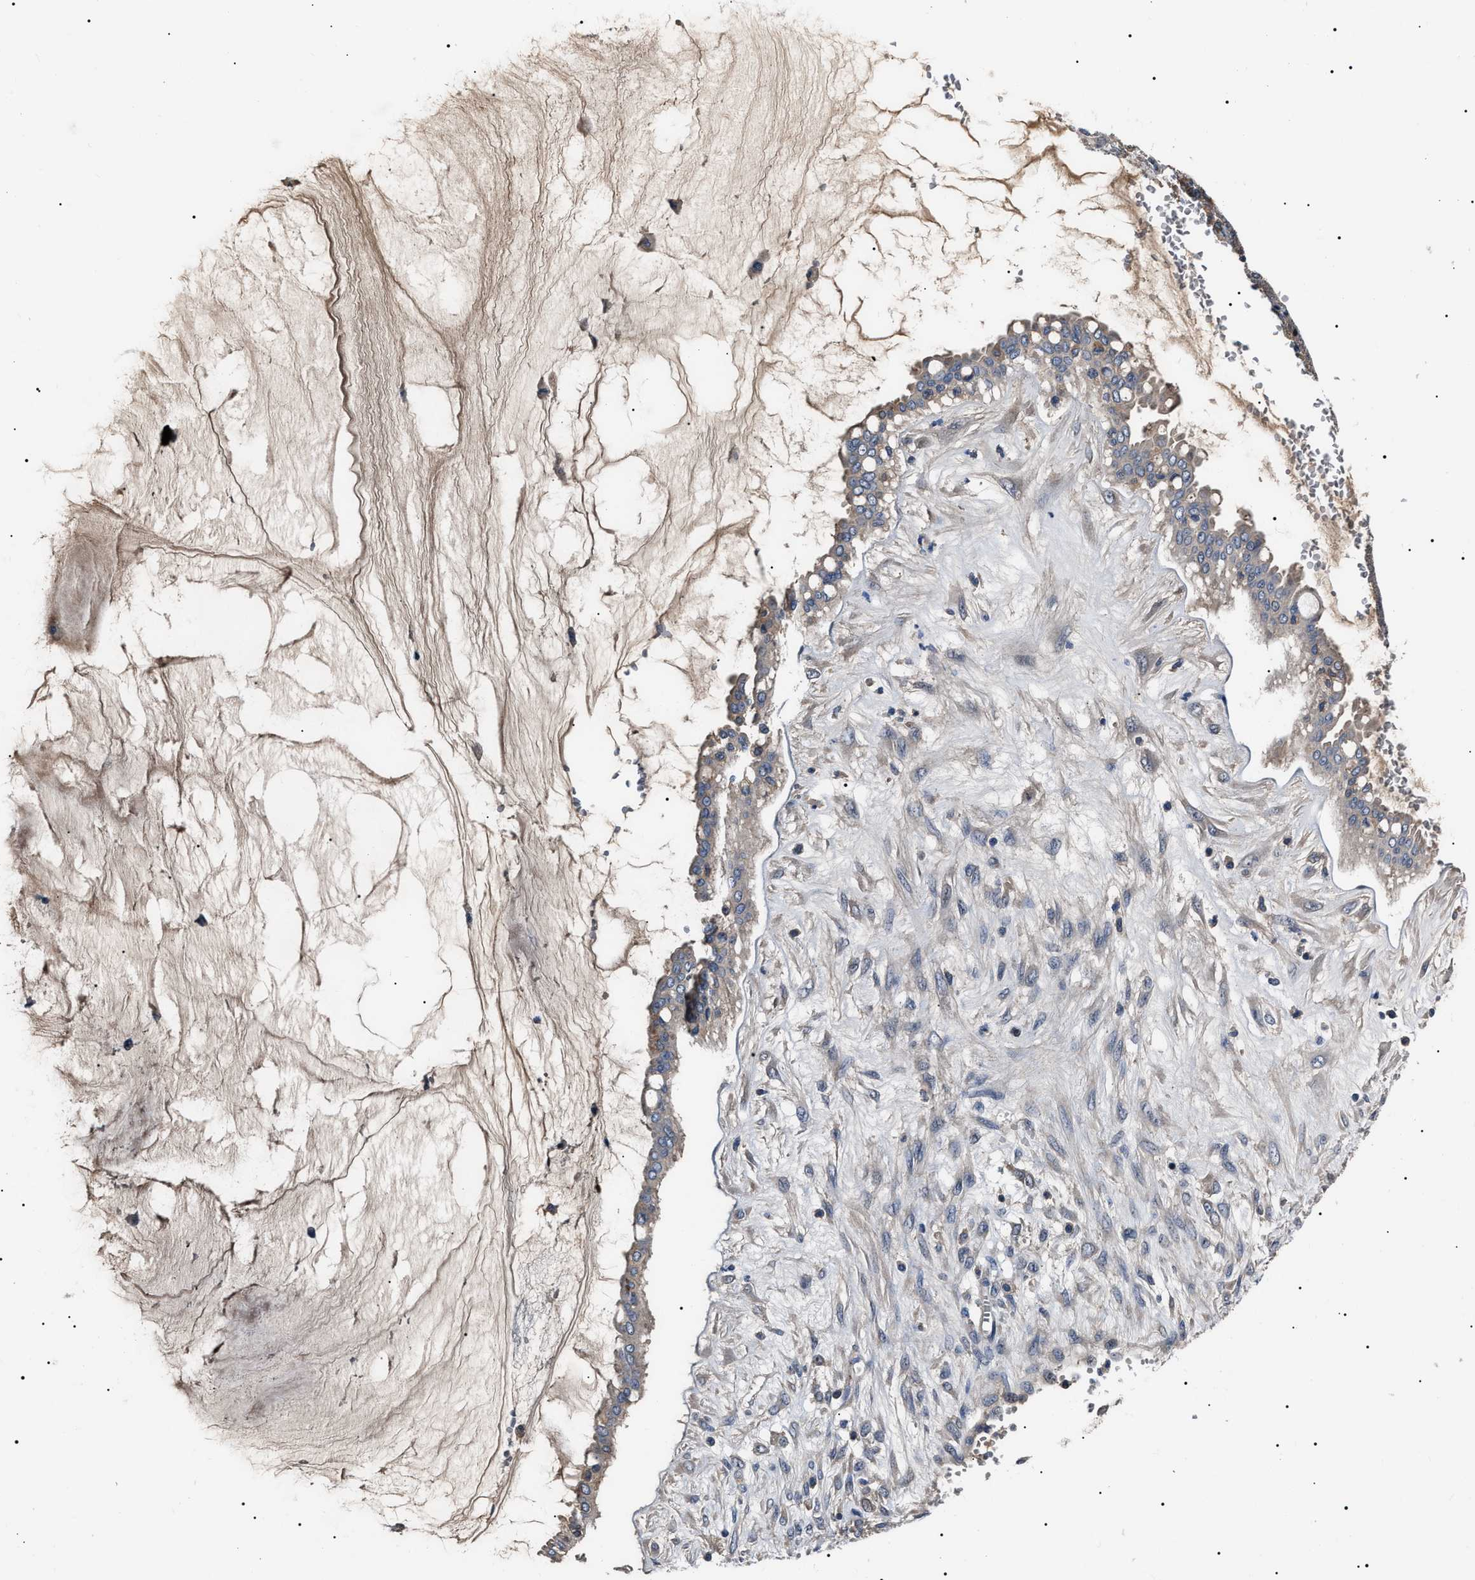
{"staining": {"intensity": "negative", "quantity": "none", "location": "none"}, "tissue": "ovarian cancer", "cell_type": "Tumor cells", "image_type": "cancer", "snomed": [{"axis": "morphology", "description": "Cystadenocarcinoma, mucinous, NOS"}, {"axis": "topography", "description": "Ovary"}], "caption": "Histopathology image shows no significant protein staining in tumor cells of mucinous cystadenocarcinoma (ovarian). (DAB IHC visualized using brightfield microscopy, high magnification).", "gene": "IFT81", "patient": {"sex": "female", "age": 73}}